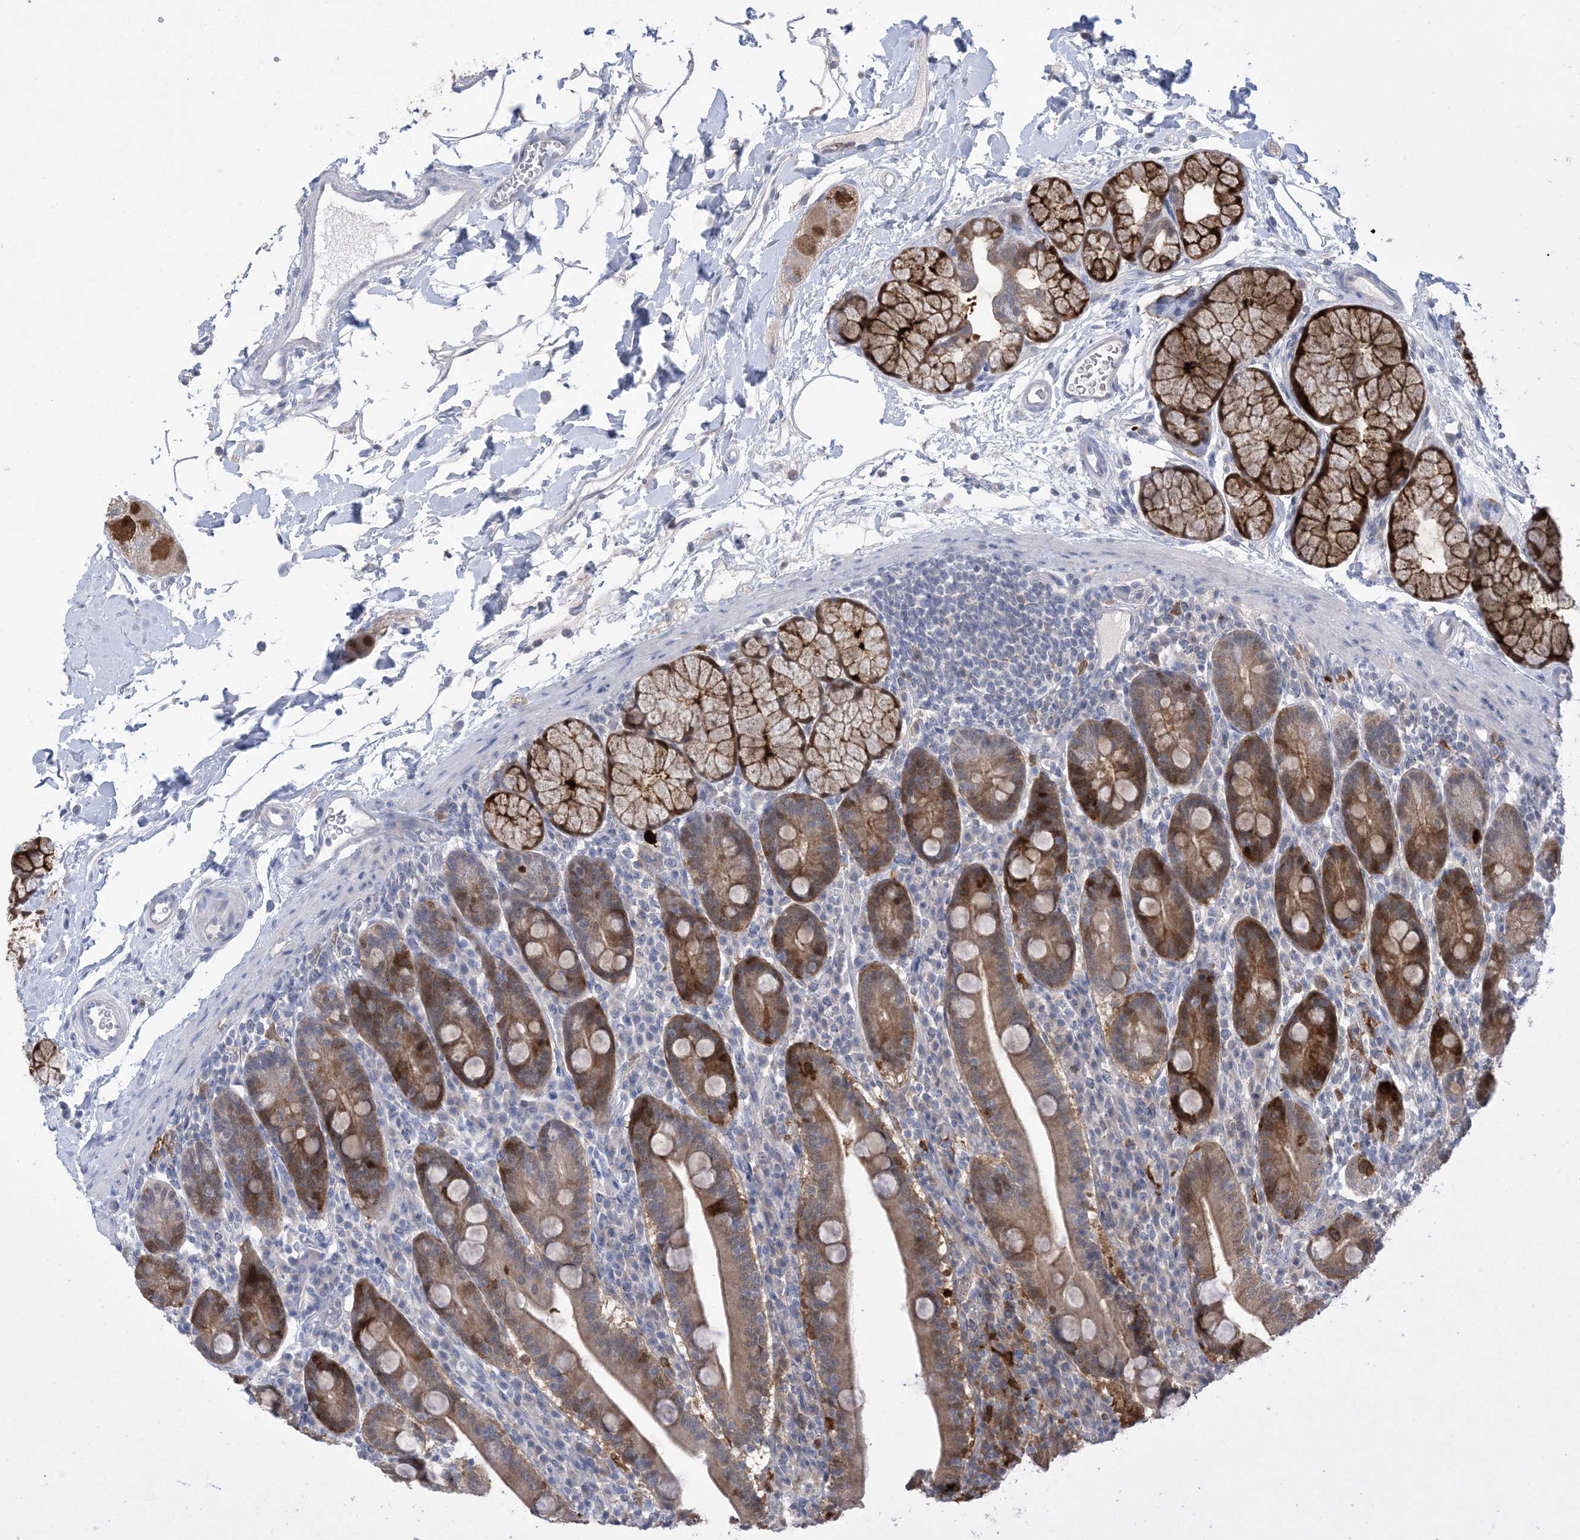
{"staining": {"intensity": "moderate", "quantity": ">75%", "location": "cytoplasmic/membranous,nuclear"}, "tissue": "duodenum", "cell_type": "Glandular cells", "image_type": "normal", "snomed": [{"axis": "morphology", "description": "Normal tissue, NOS"}, {"axis": "topography", "description": "Duodenum"}], "caption": "Unremarkable duodenum reveals moderate cytoplasmic/membranous,nuclear positivity in approximately >75% of glandular cells, visualized by immunohistochemistry.", "gene": "HMGCS1", "patient": {"sex": "male", "age": 35}}